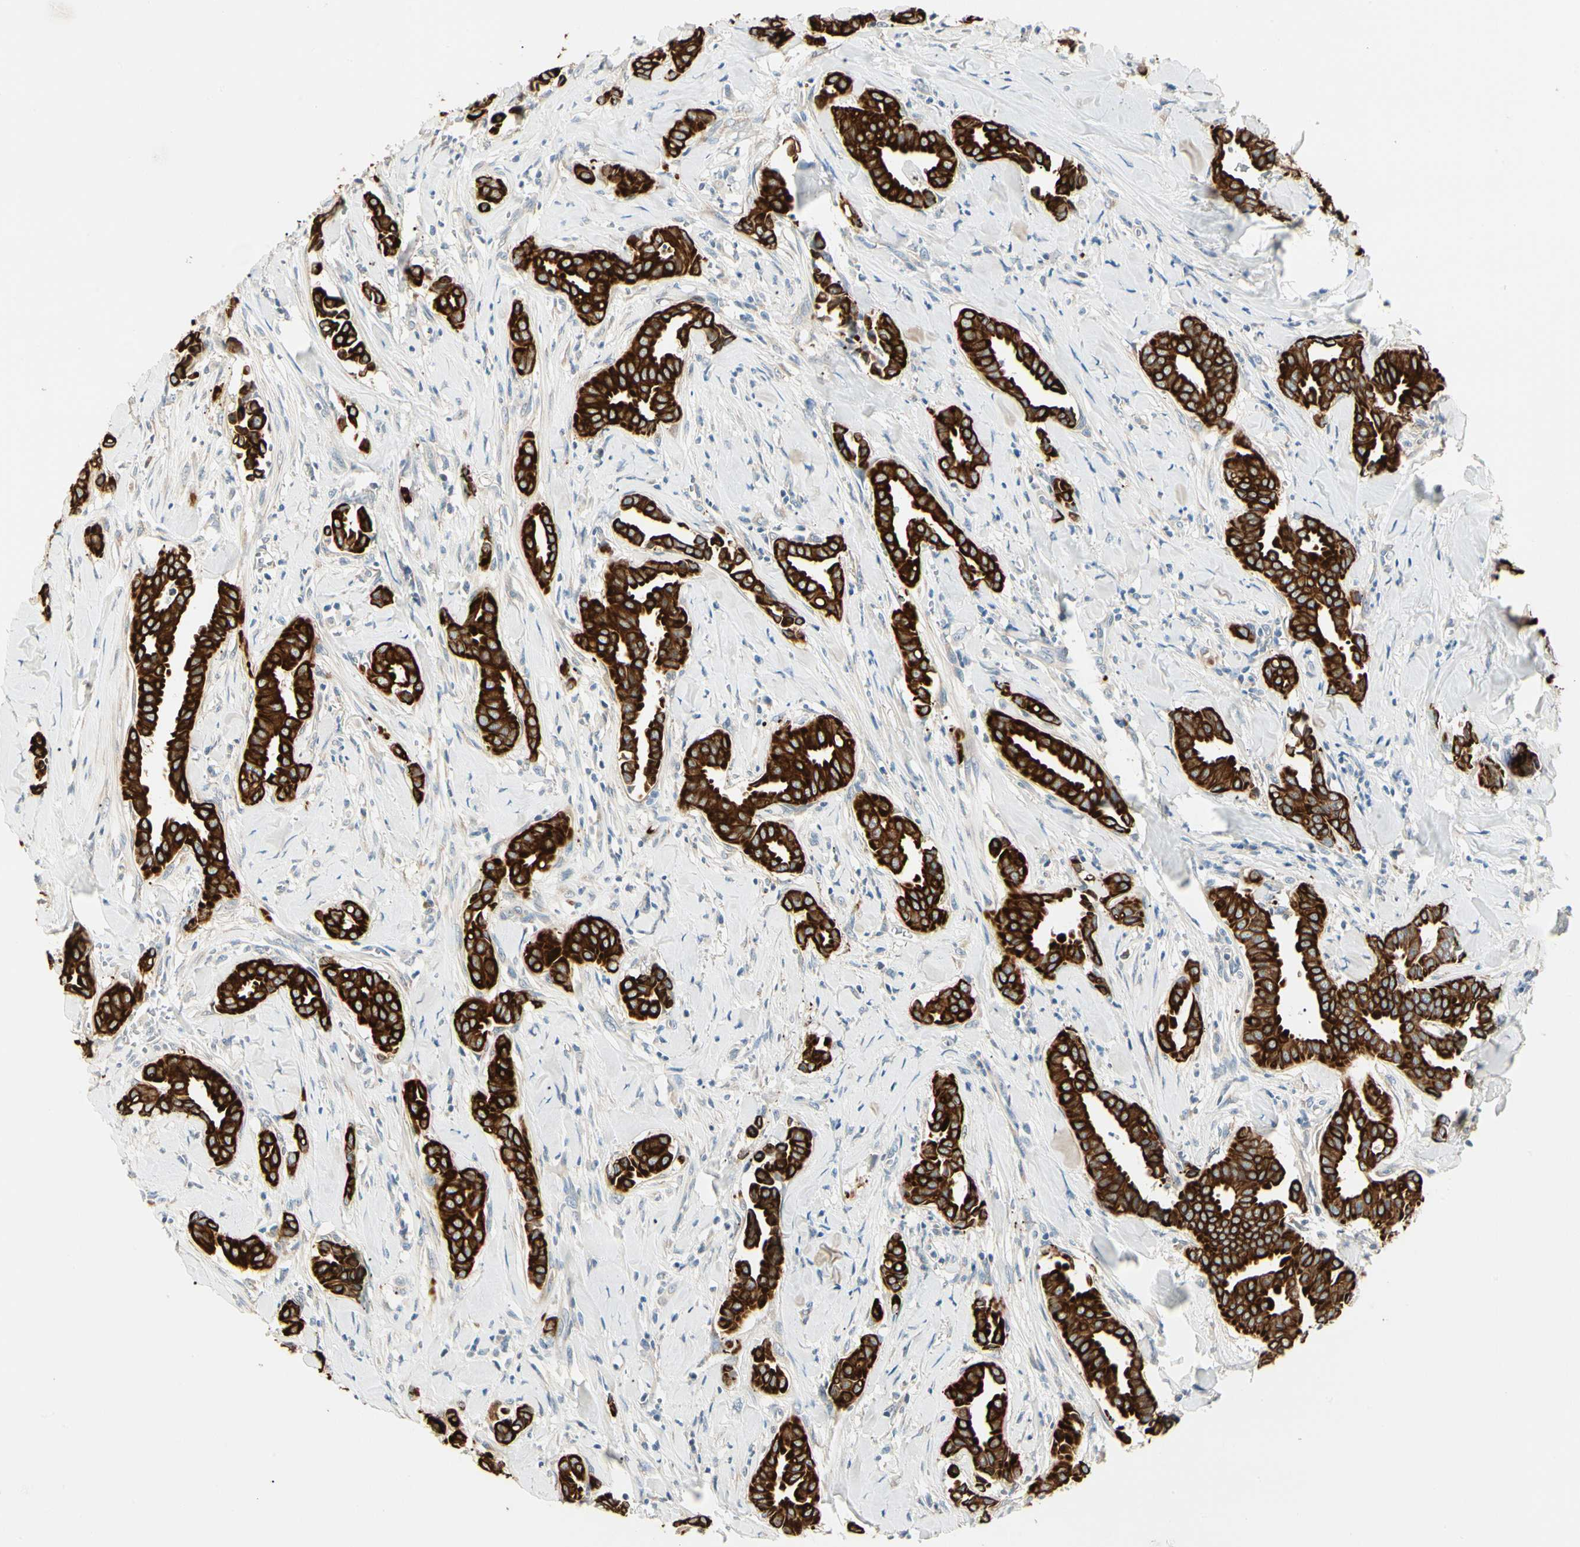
{"staining": {"intensity": "strong", "quantity": ">75%", "location": "cytoplasmic/membranous"}, "tissue": "head and neck cancer", "cell_type": "Tumor cells", "image_type": "cancer", "snomed": [{"axis": "morphology", "description": "Adenocarcinoma, NOS"}, {"axis": "topography", "description": "Salivary gland"}, {"axis": "topography", "description": "Head-Neck"}], "caption": "Tumor cells reveal high levels of strong cytoplasmic/membranous staining in approximately >75% of cells in head and neck adenocarcinoma.", "gene": "DUSP12", "patient": {"sex": "female", "age": 59}}